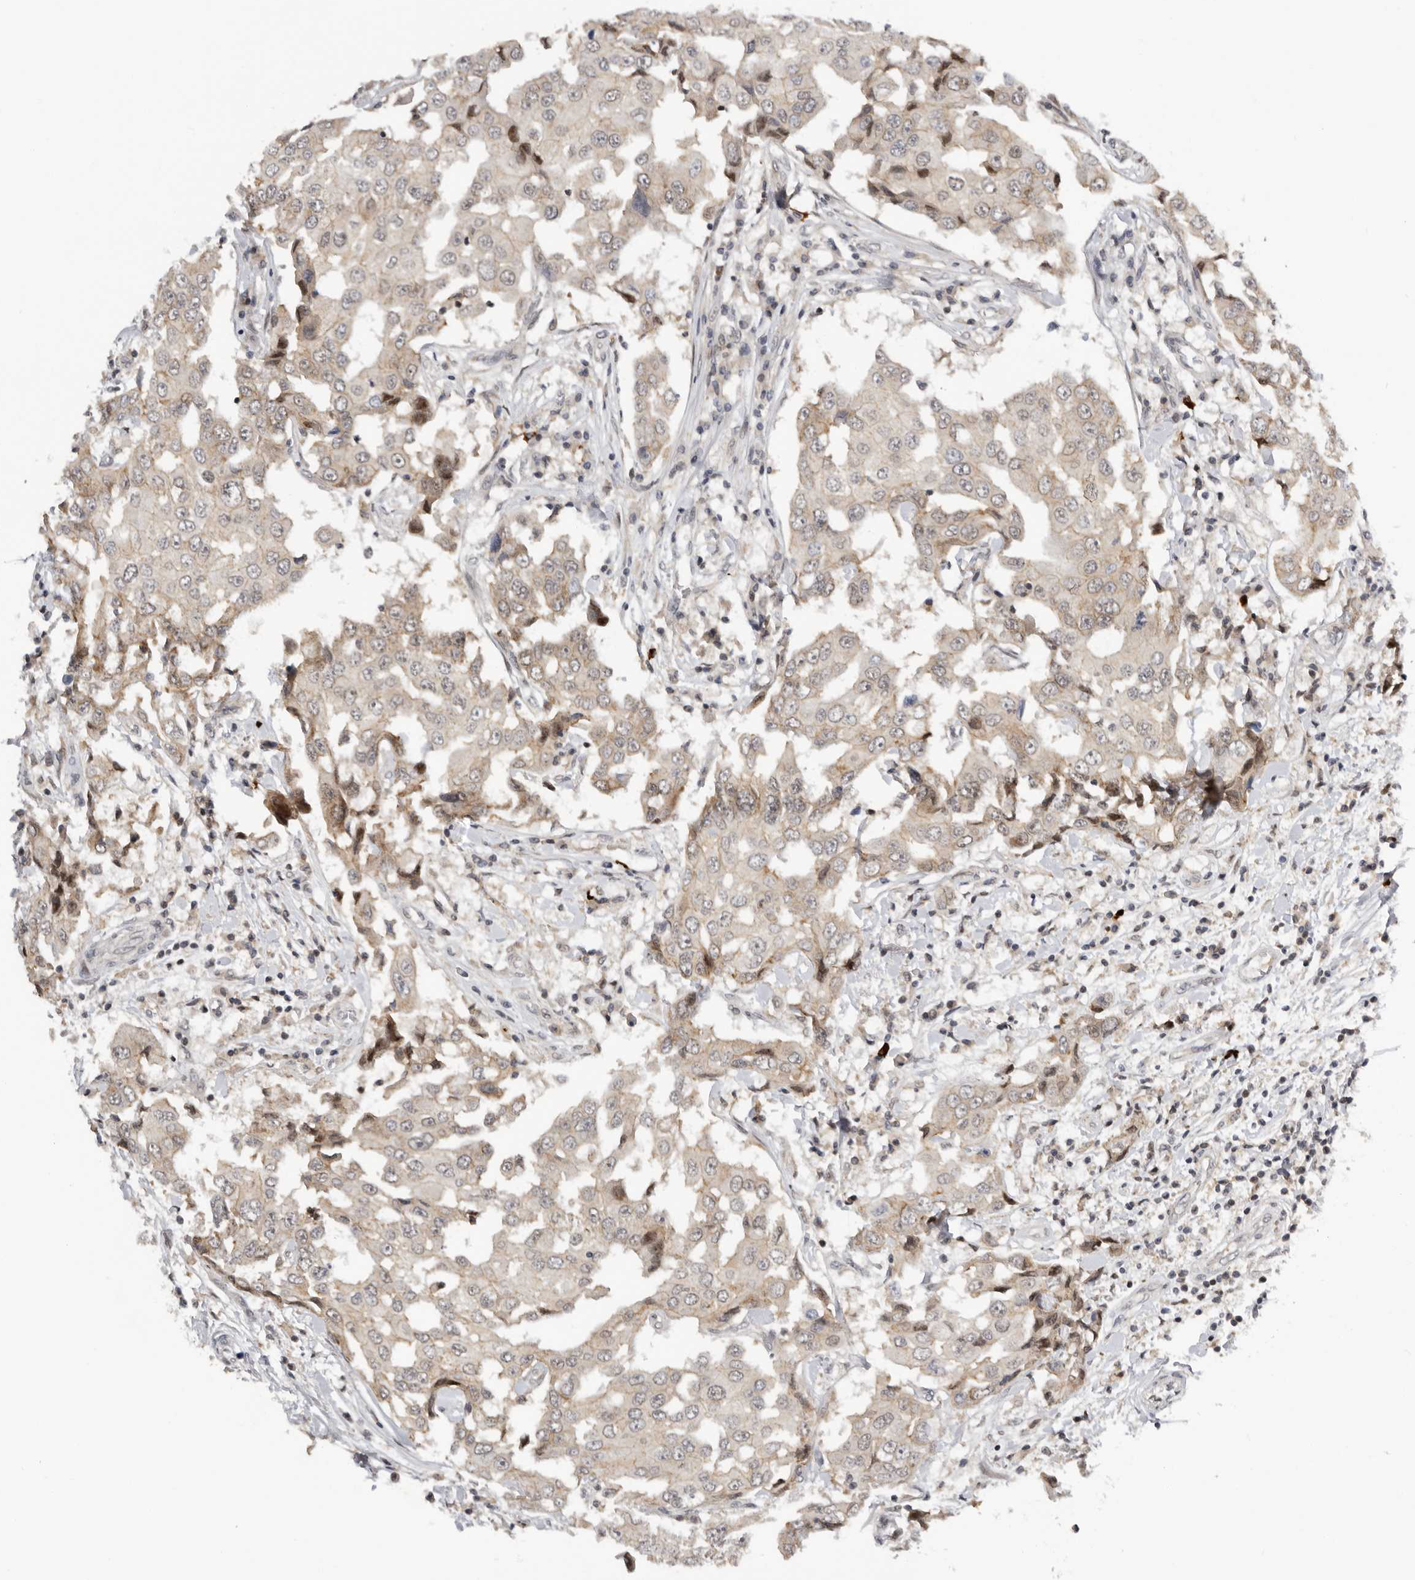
{"staining": {"intensity": "weak", "quantity": "<25%", "location": "cytoplasmic/membranous"}, "tissue": "breast cancer", "cell_type": "Tumor cells", "image_type": "cancer", "snomed": [{"axis": "morphology", "description": "Duct carcinoma"}, {"axis": "topography", "description": "Breast"}], "caption": "This photomicrograph is of infiltrating ductal carcinoma (breast) stained with immunohistochemistry to label a protein in brown with the nuclei are counter-stained blue. There is no expression in tumor cells.", "gene": "KIF2B", "patient": {"sex": "female", "age": 27}}